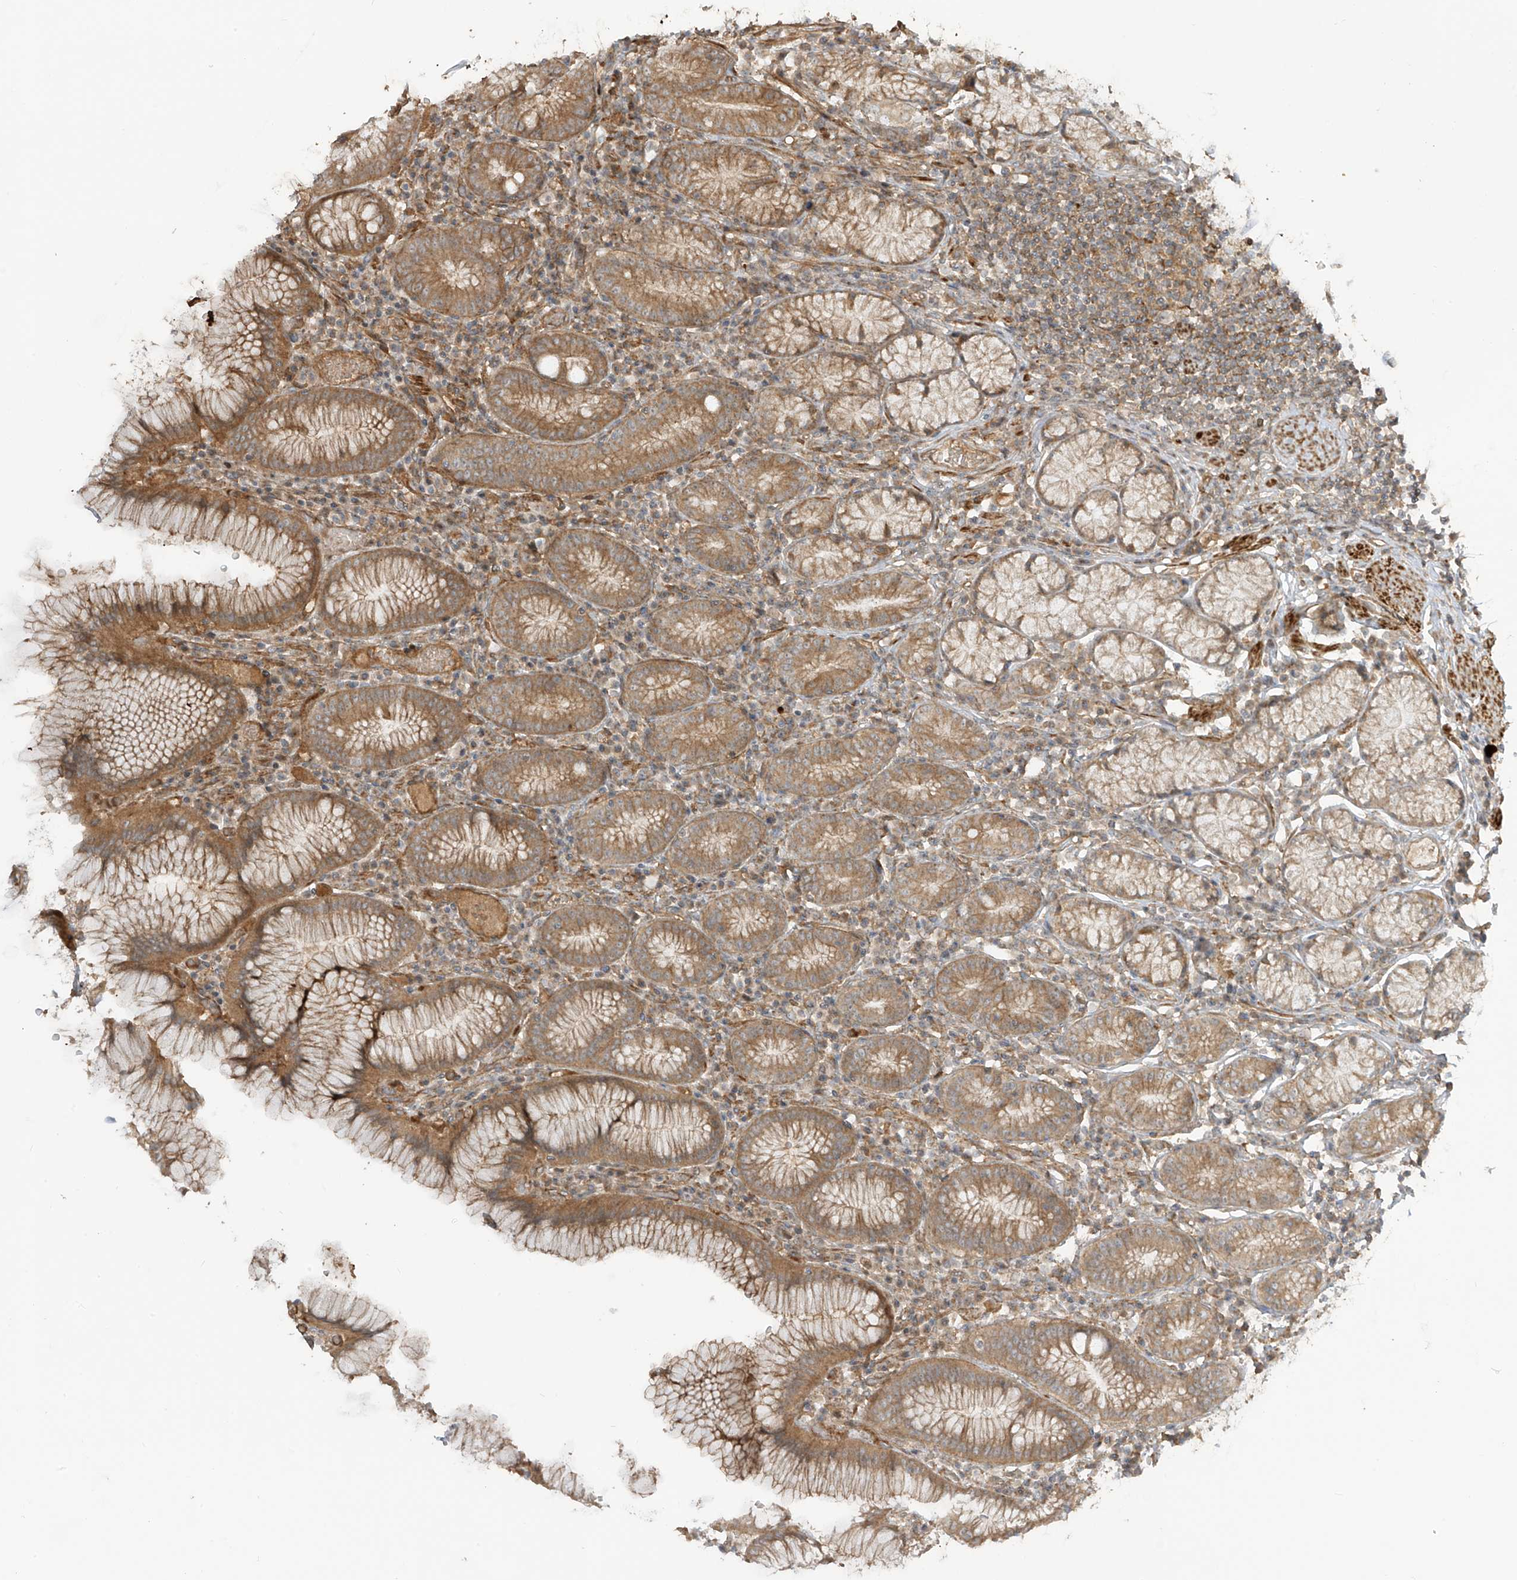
{"staining": {"intensity": "moderate", "quantity": ">75%", "location": "cytoplasmic/membranous"}, "tissue": "stomach", "cell_type": "Glandular cells", "image_type": "normal", "snomed": [{"axis": "morphology", "description": "Normal tissue, NOS"}, {"axis": "topography", "description": "Stomach"}], "caption": "A high-resolution micrograph shows immunohistochemistry (IHC) staining of benign stomach, which displays moderate cytoplasmic/membranous positivity in approximately >75% of glandular cells.", "gene": "ENTR1", "patient": {"sex": "male", "age": 55}}